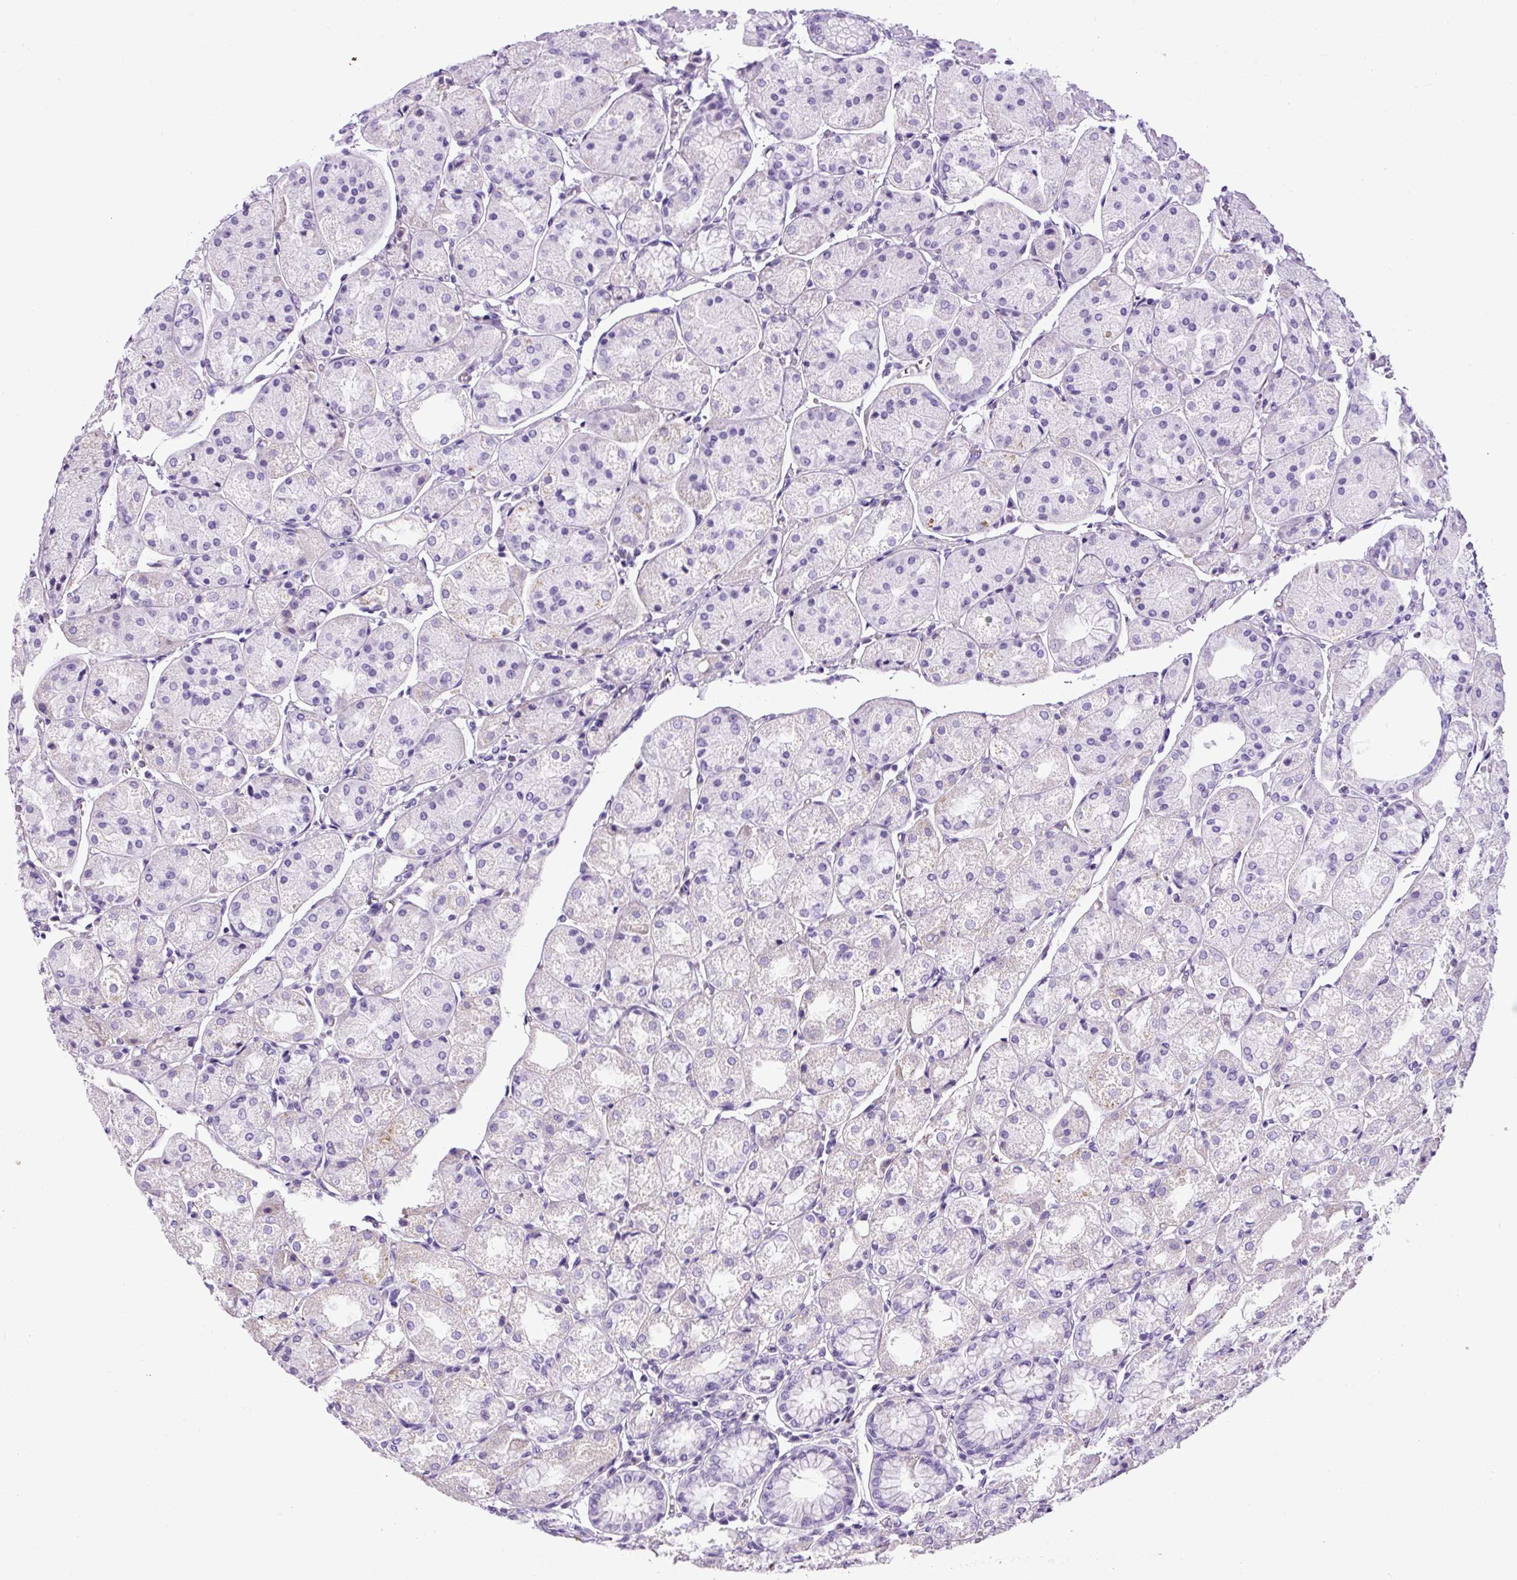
{"staining": {"intensity": "negative", "quantity": "none", "location": "none"}, "tissue": "stomach", "cell_type": "Glandular cells", "image_type": "normal", "snomed": [{"axis": "morphology", "description": "Normal tissue, NOS"}, {"axis": "topography", "description": "Stomach, upper"}], "caption": "Micrograph shows no protein positivity in glandular cells of unremarkable stomach.", "gene": "SP8", "patient": {"sex": "male", "age": 72}}